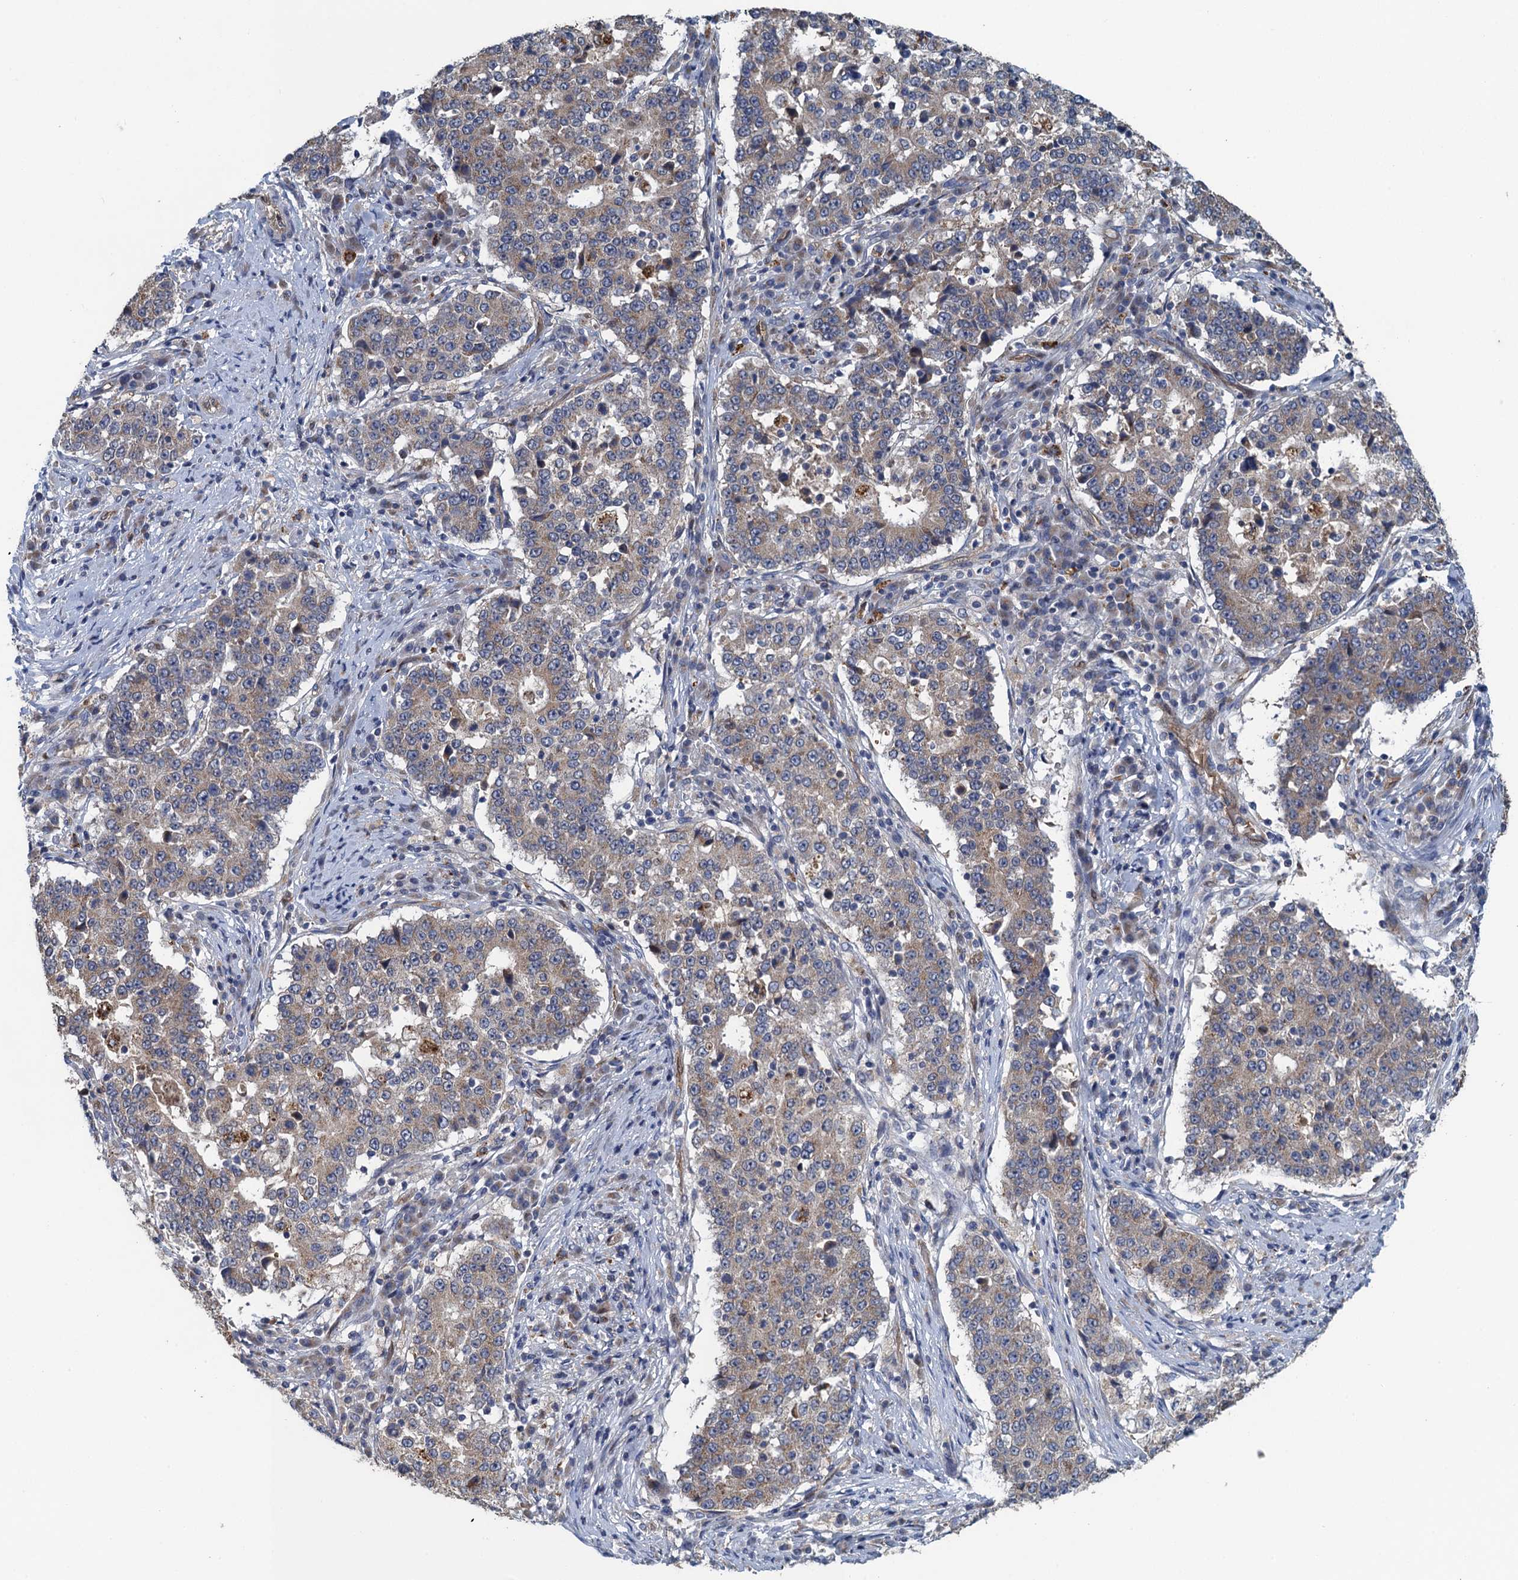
{"staining": {"intensity": "weak", "quantity": ">75%", "location": "cytoplasmic/membranous"}, "tissue": "stomach cancer", "cell_type": "Tumor cells", "image_type": "cancer", "snomed": [{"axis": "morphology", "description": "Adenocarcinoma, NOS"}, {"axis": "topography", "description": "Stomach"}], "caption": "Stomach adenocarcinoma tissue demonstrates weak cytoplasmic/membranous positivity in about >75% of tumor cells", "gene": "KBTBD8", "patient": {"sex": "male", "age": 59}}